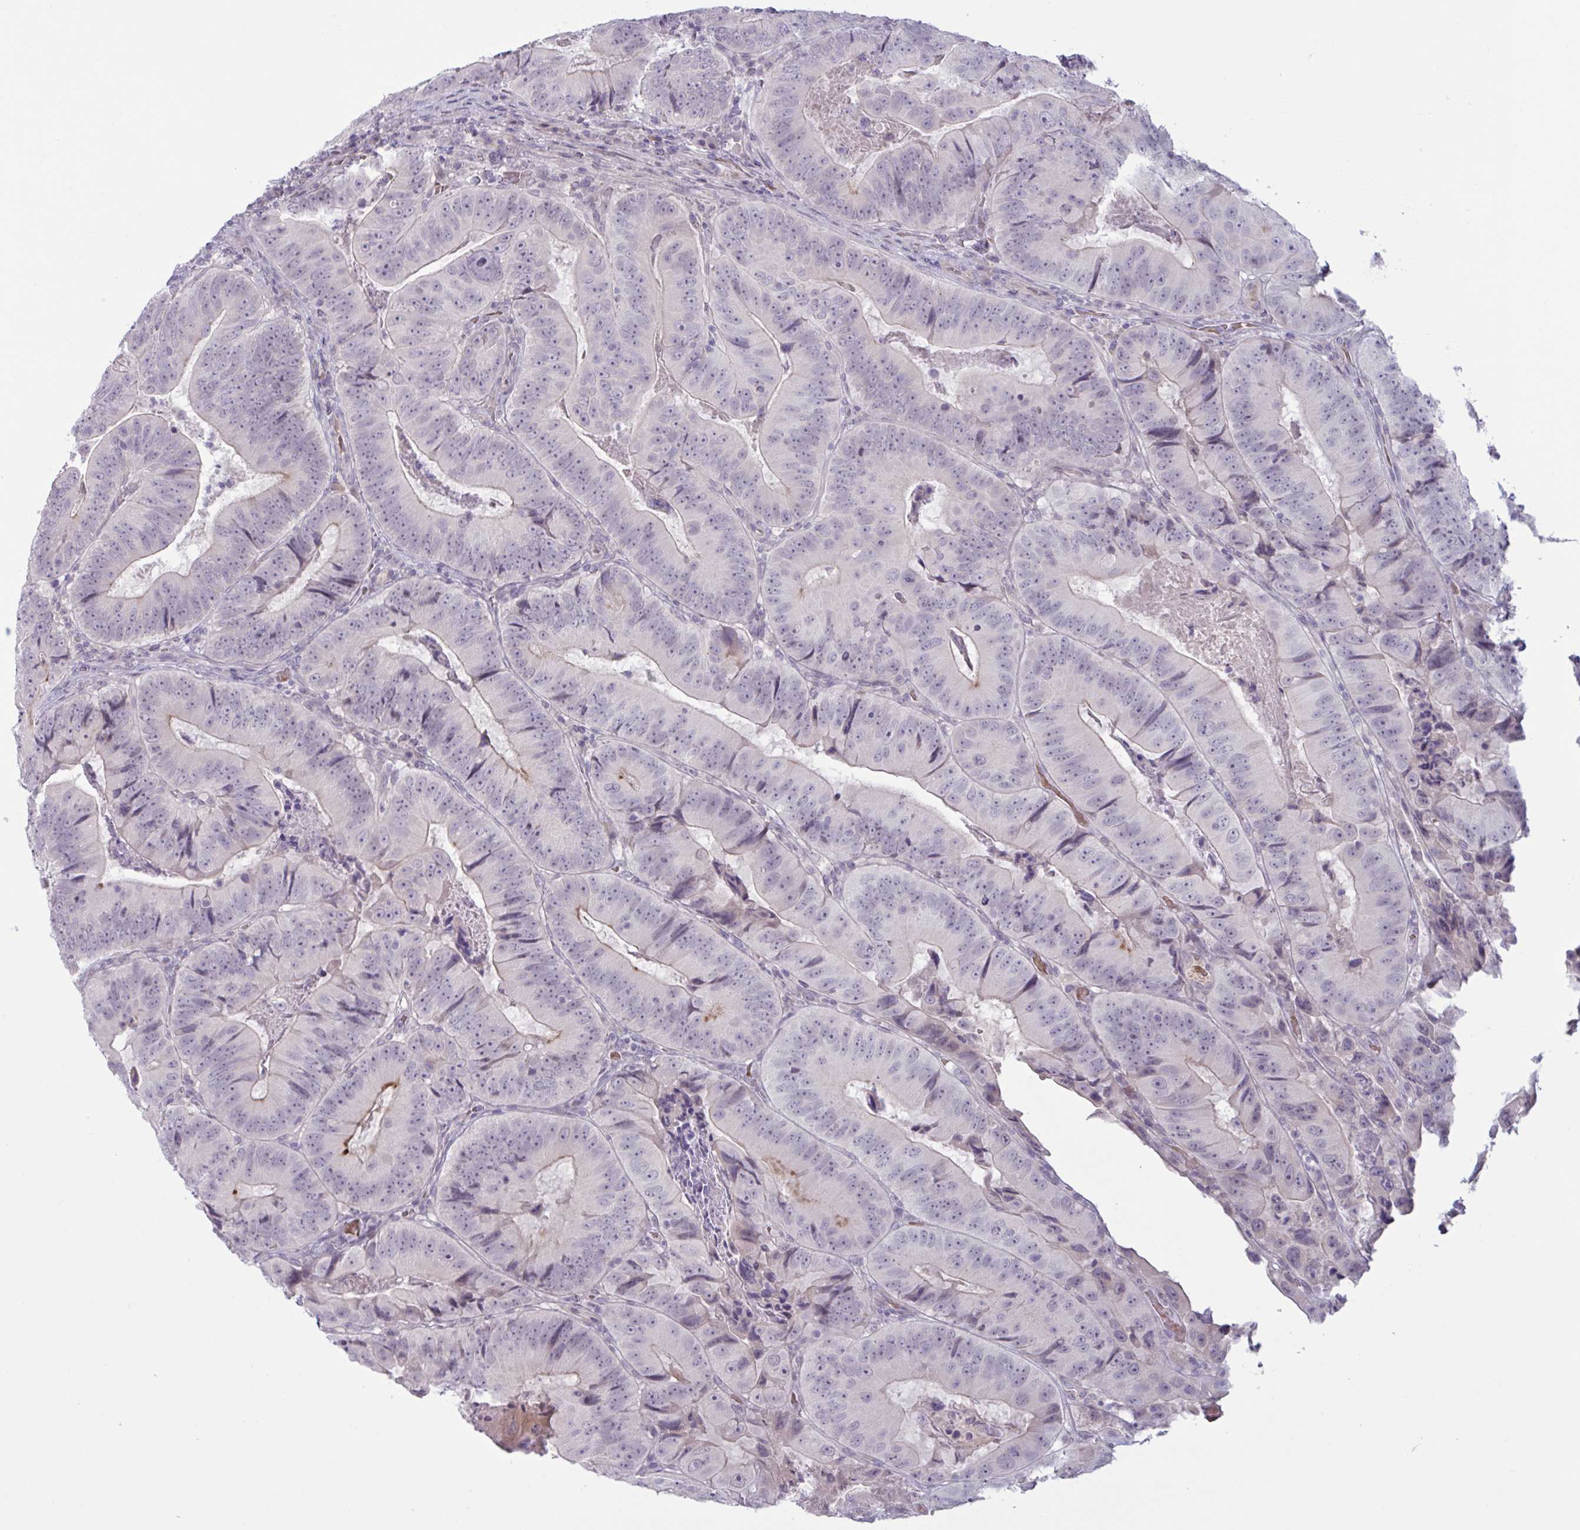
{"staining": {"intensity": "negative", "quantity": "none", "location": "none"}, "tissue": "colorectal cancer", "cell_type": "Tumor cells", "image_type": "cancer", "snomed": [{"axis": "morphology", "description": "Adenocarcinoma, NOS"}, {"axis": "topography", "description": "Colon"}], "caption": "Tumor cells show no significant protein expression in colorectal cancer (adenocarcinoma).", "gene": "RFPL4B", "patient": {"sex": "female", "age": 86}}